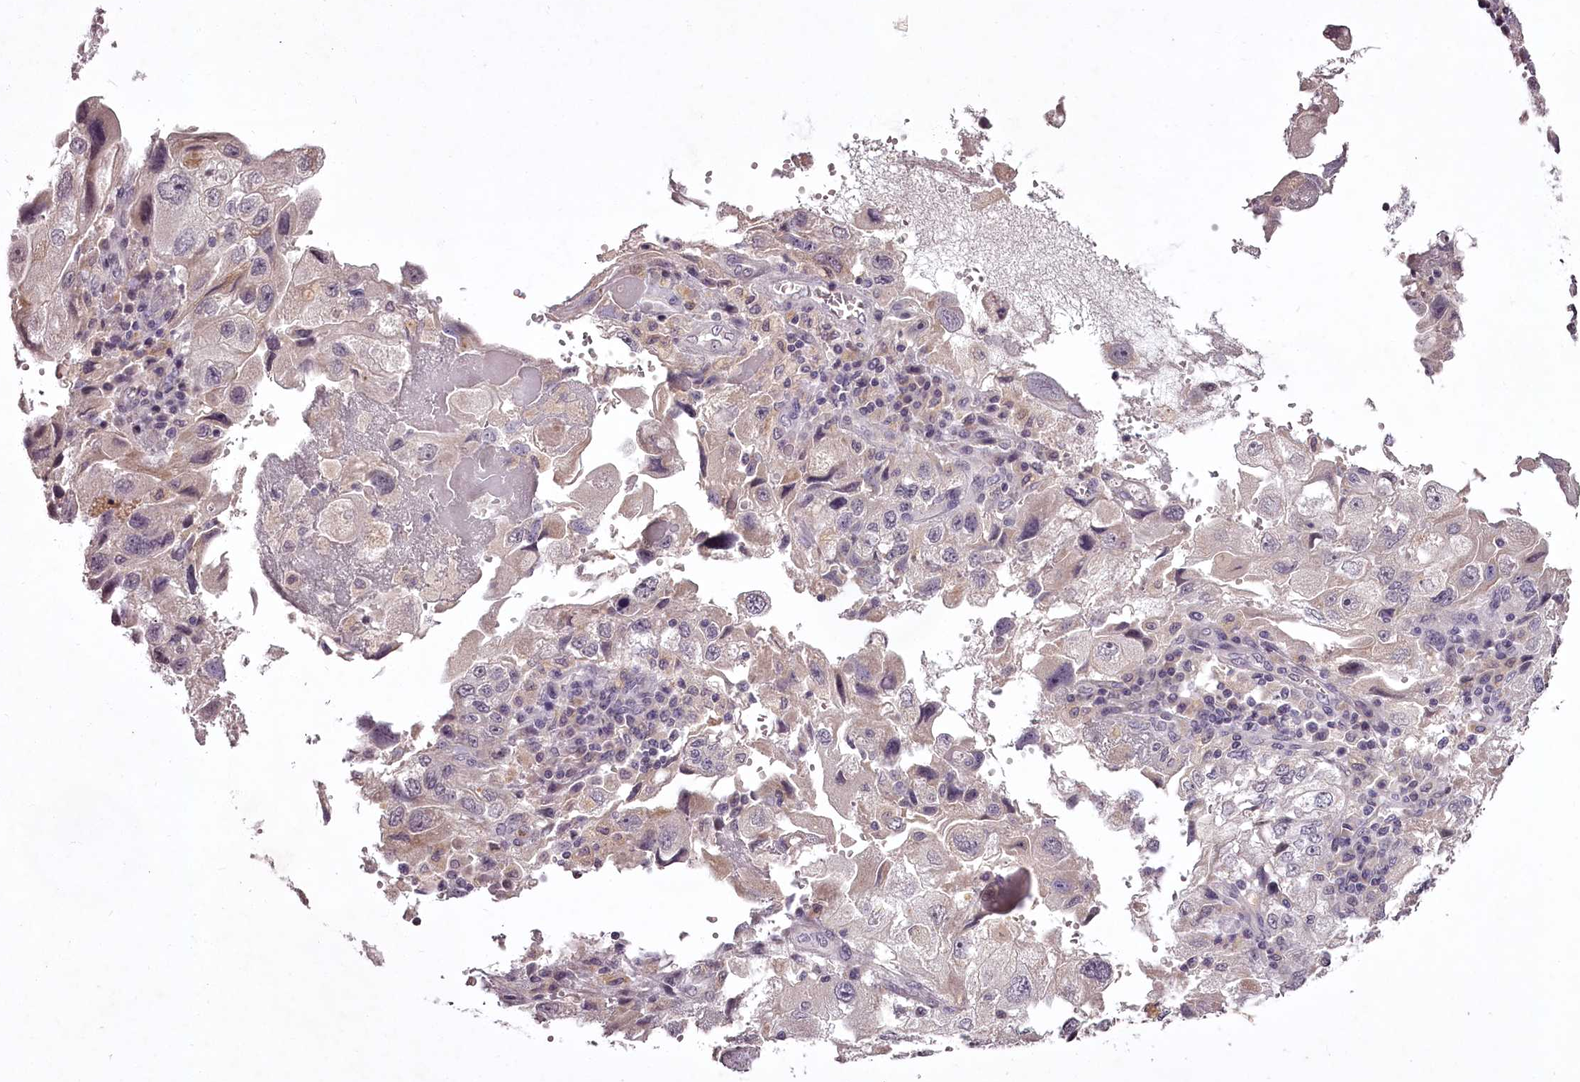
{"staining": {"intensity": "weak", "quantity": "<25%", "location": "cytoplasmic/membranous"}, "tissue": "endometrial cancer", "cell_type": "Tumor cells", "image_type": "cancer", "snomed": [{"axis": "morphology", "description": "Adenocarcinoma, NOS"}, {"axis": "topography", "description": "Endometrium"}], "caption": "Immunohistochemistry micrograph of neoplastic tissue: adenocarcinoma (endometrial) stained with DAB demonstrates no significant protein expression in tumor cells.", "gene": "RBMXL2", "patient": {"sex": "female", "age": 49}}